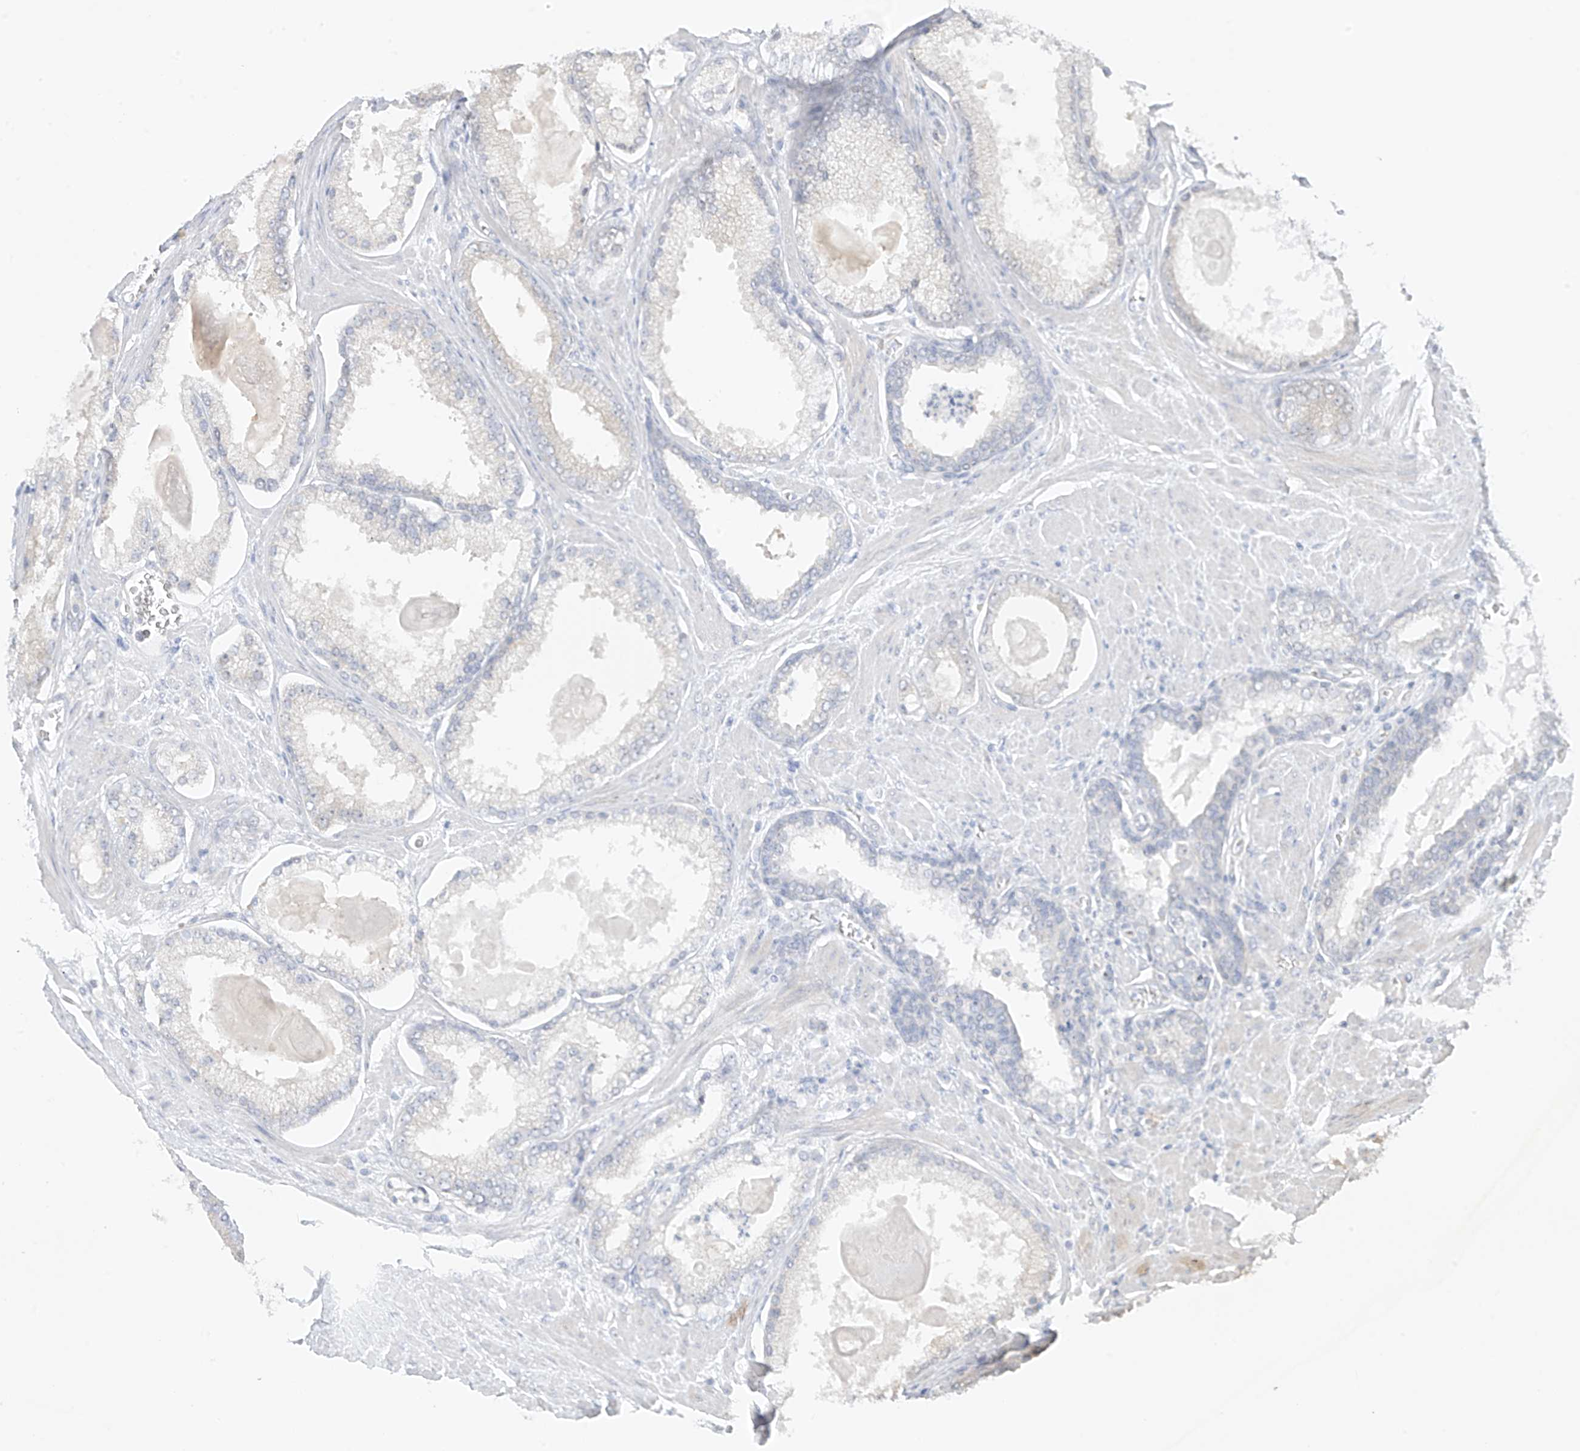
{"staining": {"intensity": "negative", "quantity": "none", "location": "none"}, "tissue": "prostate cancer", "cell_type": "Tumor cells", "image_type": "cancer", "snomed": [{"axis": "morphology", "description": "Adenocarcinoma, Low grade"}, {"axis": "topography", "description": "Prostate"}], "caption": "A high-resolution histopathology image shows IHC staining of prostate low-grade adenocarcinoma, which shows no significant staining in tumor cells.", "gene": "EIPR1", "patient": {"sex": "male", "age": 54}}